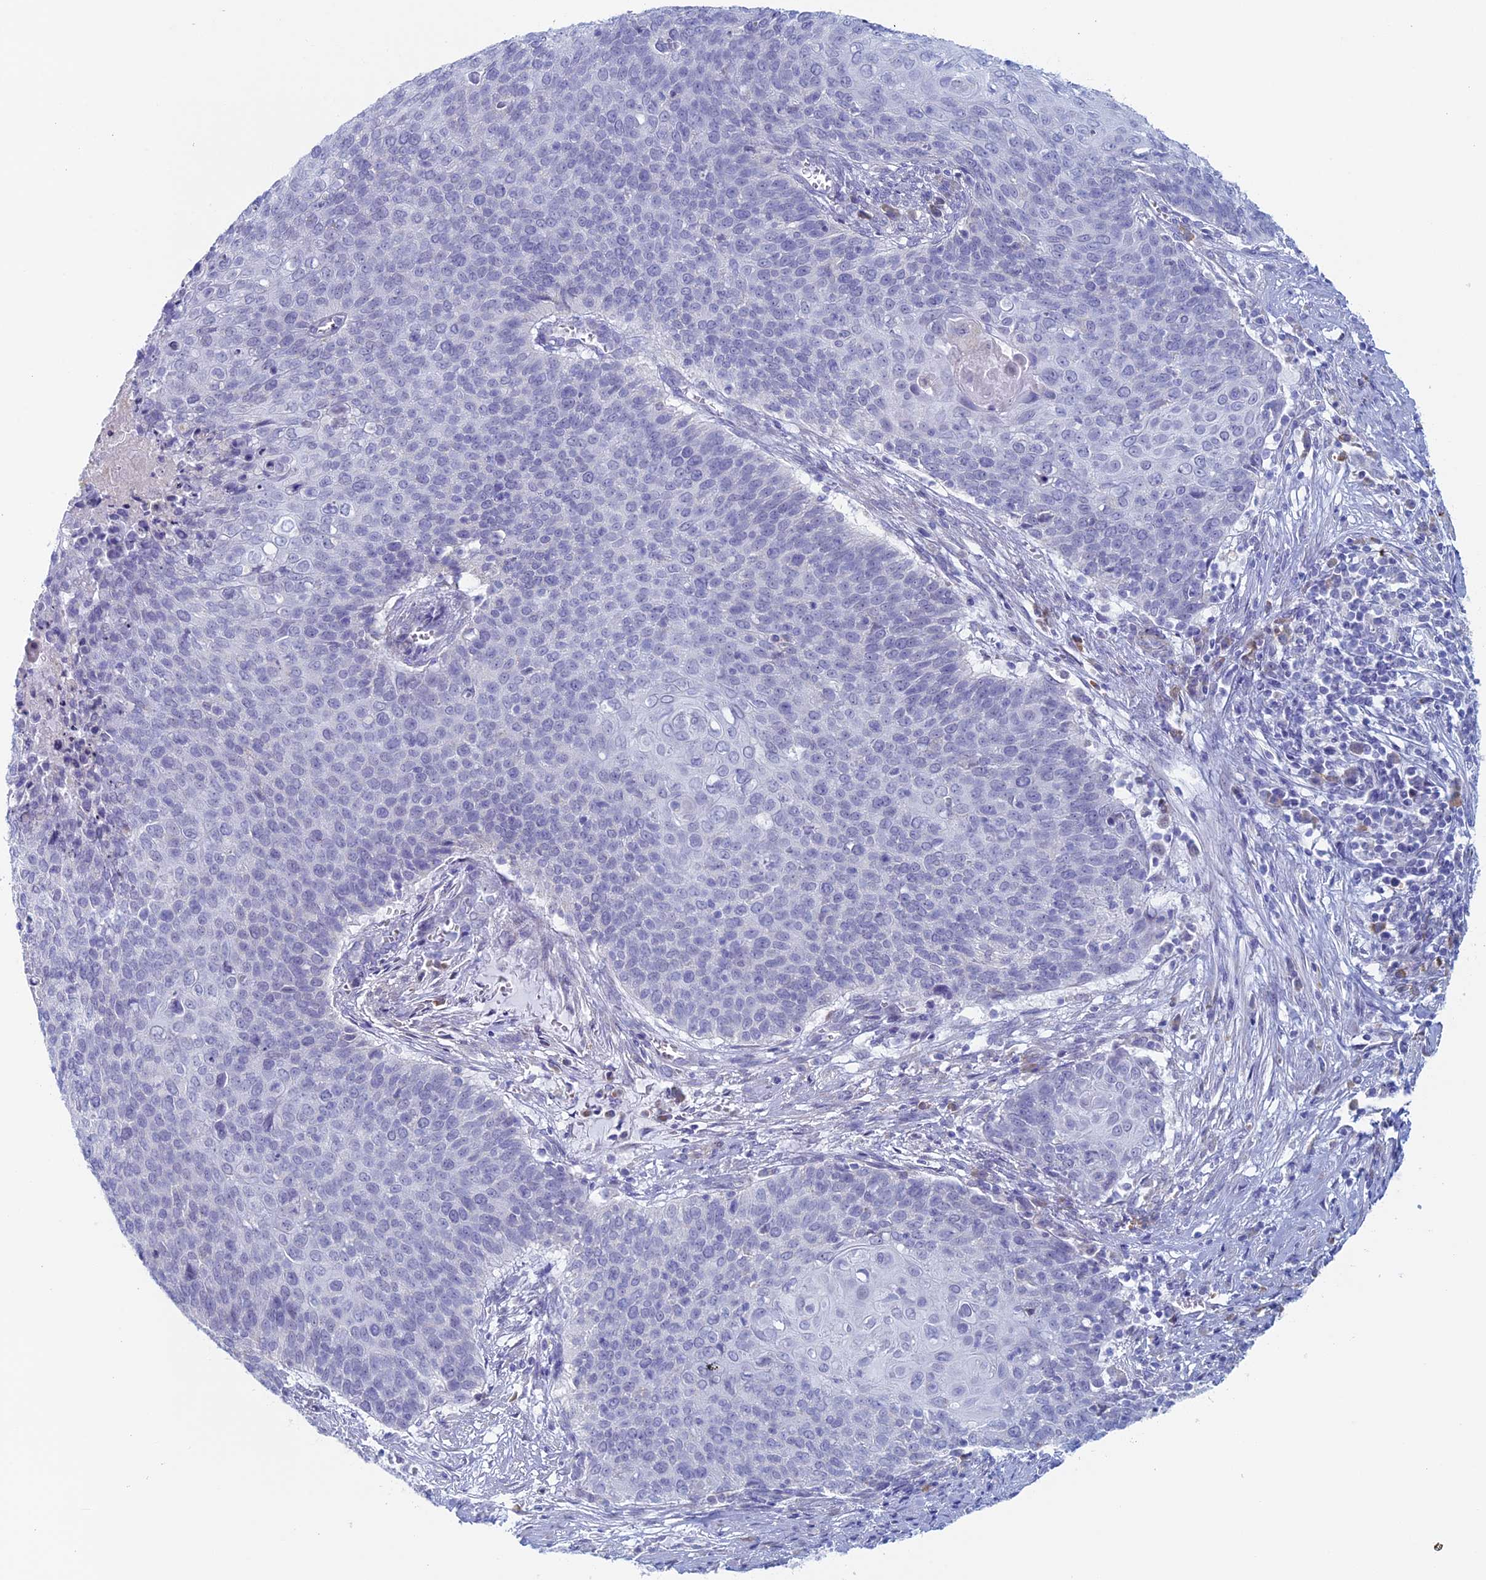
{"staining": {"intensity": "negative", "quantity": "none", "location": "none"}, "tissue": "cervical cancer", "cell_type": "Tumor cells", "image_type": "cancer", "snomed": [{"axis": "morphology", "description": "Squamous cell carcinoma, NOS"}, {"axis": "topography", "description": "Cervix"}], "caption": "A histopathology image of human cervical squamous cell carcinoma is negative for staining in tumor cells.", "gene": "MAGEB6", "patient": {"sex": "female", "age": 39}}